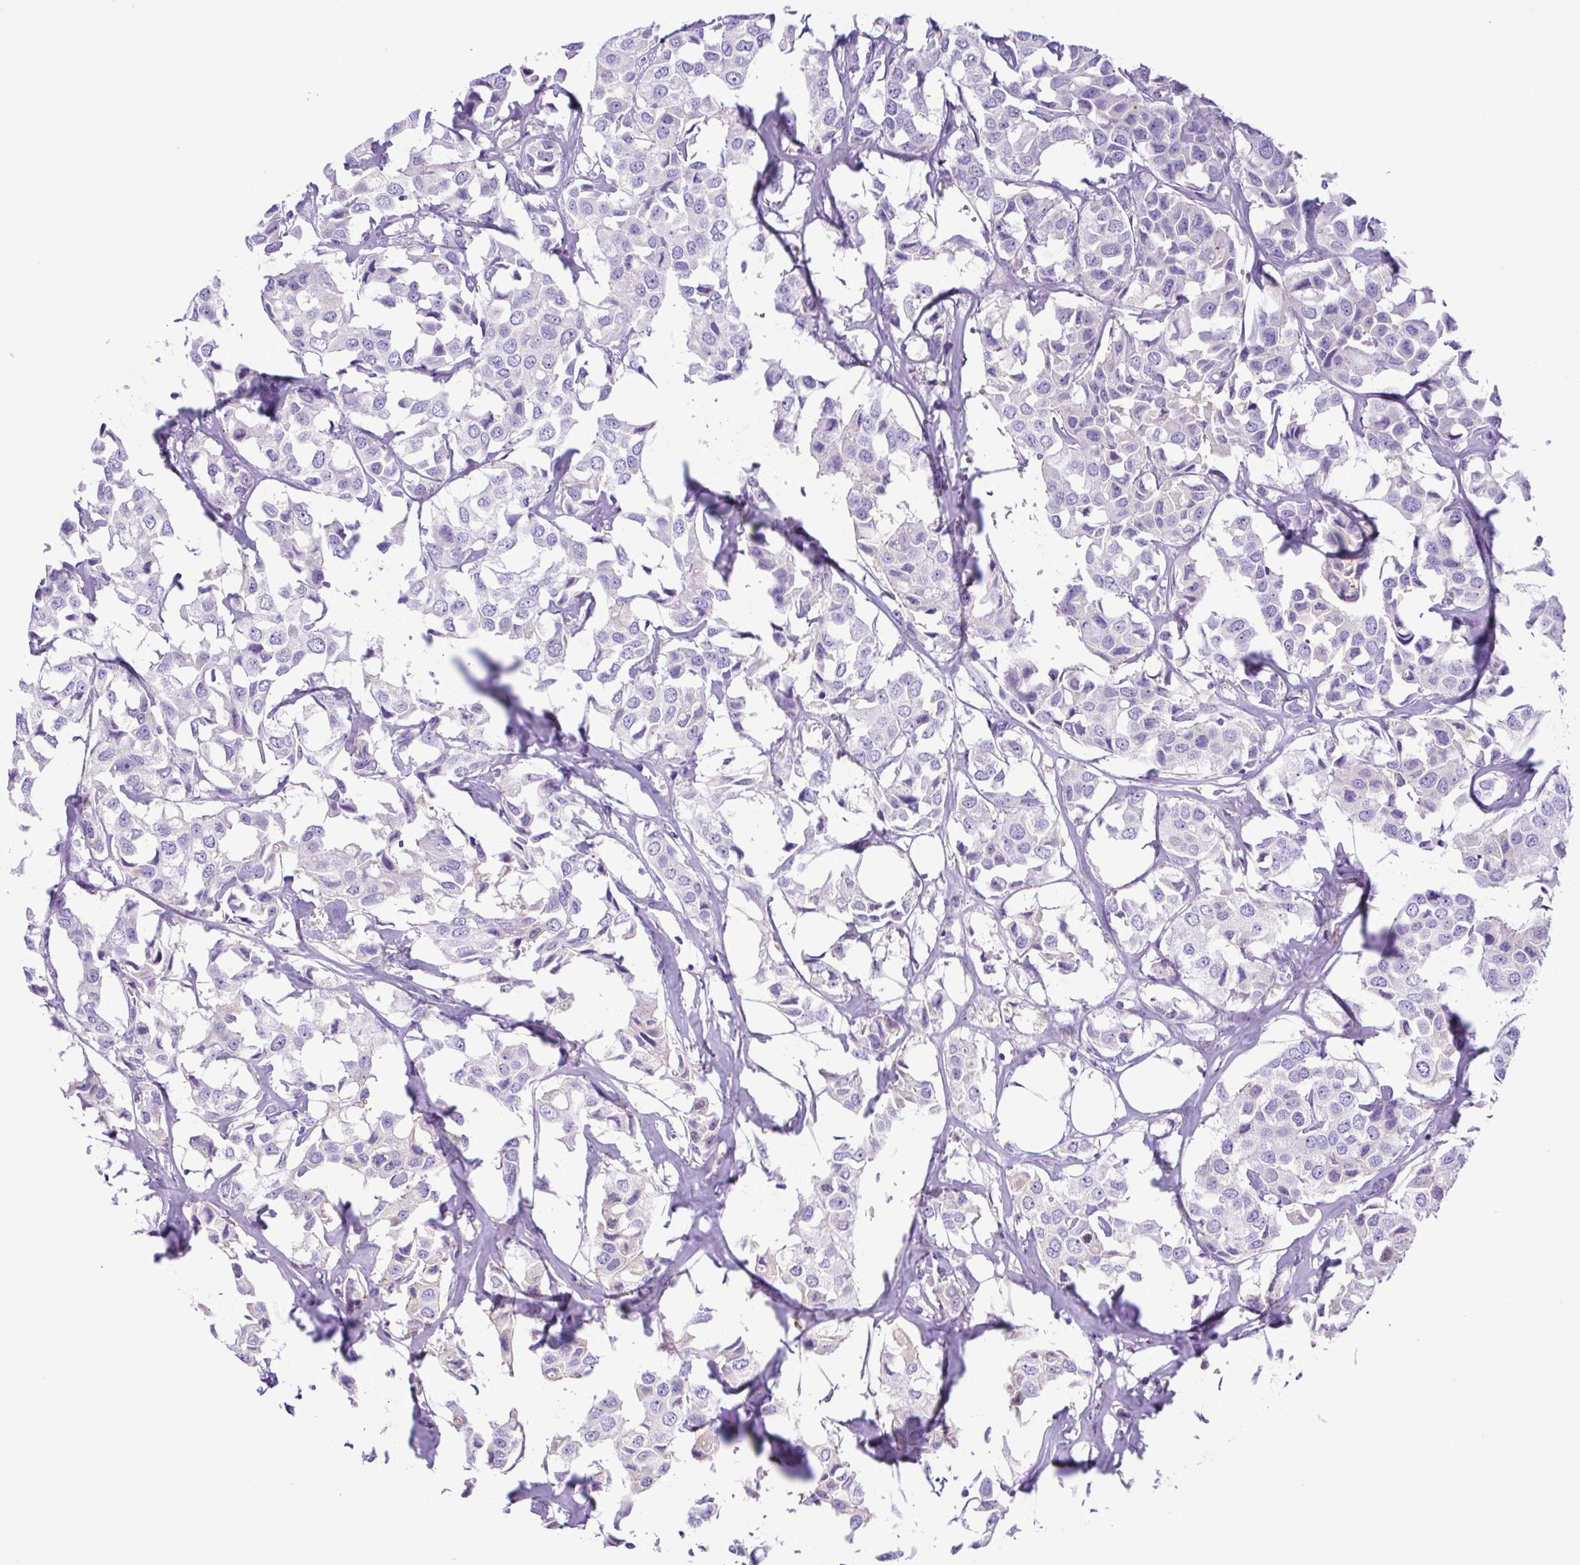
{"staining": {"intensity": "negative", "quantity": "none", "location": "none"}, "tissue": "breast cancer", "cell_type": "Tumor cells", "image_type": "cancer", "snomed": [{"axis": "morphology", "description": "Duct carcinoma"}, {"axis": "topography", "description": "Breast"}], "caption": "DAB (3,3'-diaminobenzidine) immunohistochemical staining of human breast cancer reveals no significant positivity in tumor cells.", "gene": "IGFL1", "patient": {"sex": "female", "age": 80}}